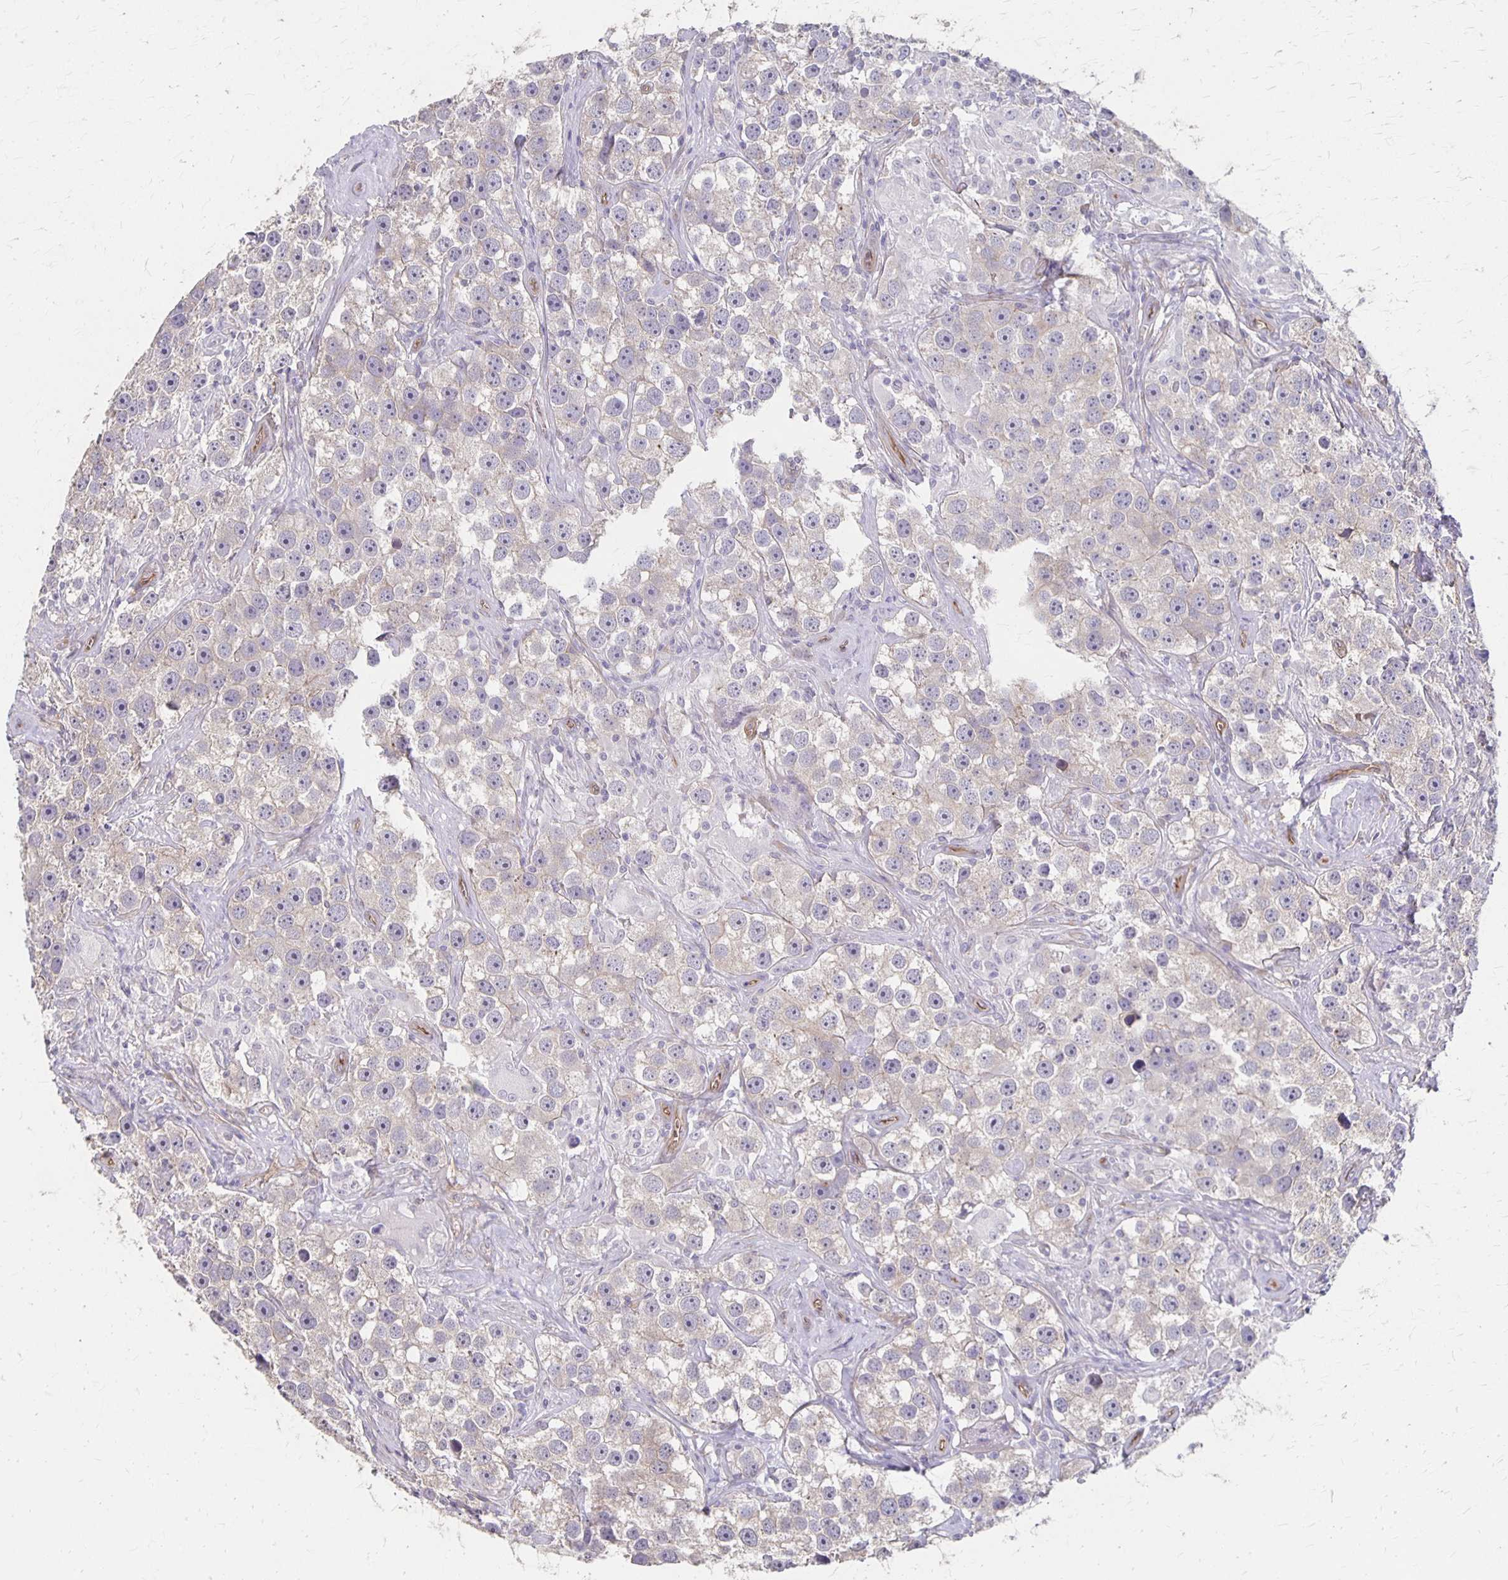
{"staining": {"intensity": "weak", "quantity": "<25%", "location": "cytoplasmic/membranous"}, "tissue": "testis cancer", "cell_type": "Tumor cells", "image_type": "cancer", "snomed": [{"axis": "morphology", "description": "Seminoma, NOS"}, {"axis": "topography", "description": "Testis"}], "caption": "This image is of testis seminoma stained with immunohistochemistry (IHC) to label a protein in brown with the nuclei are counter-stained blue. There is no staining in tumor cells.", "gene": "PPP1R3E", "patient": {"sex": "male", "age": 49}}